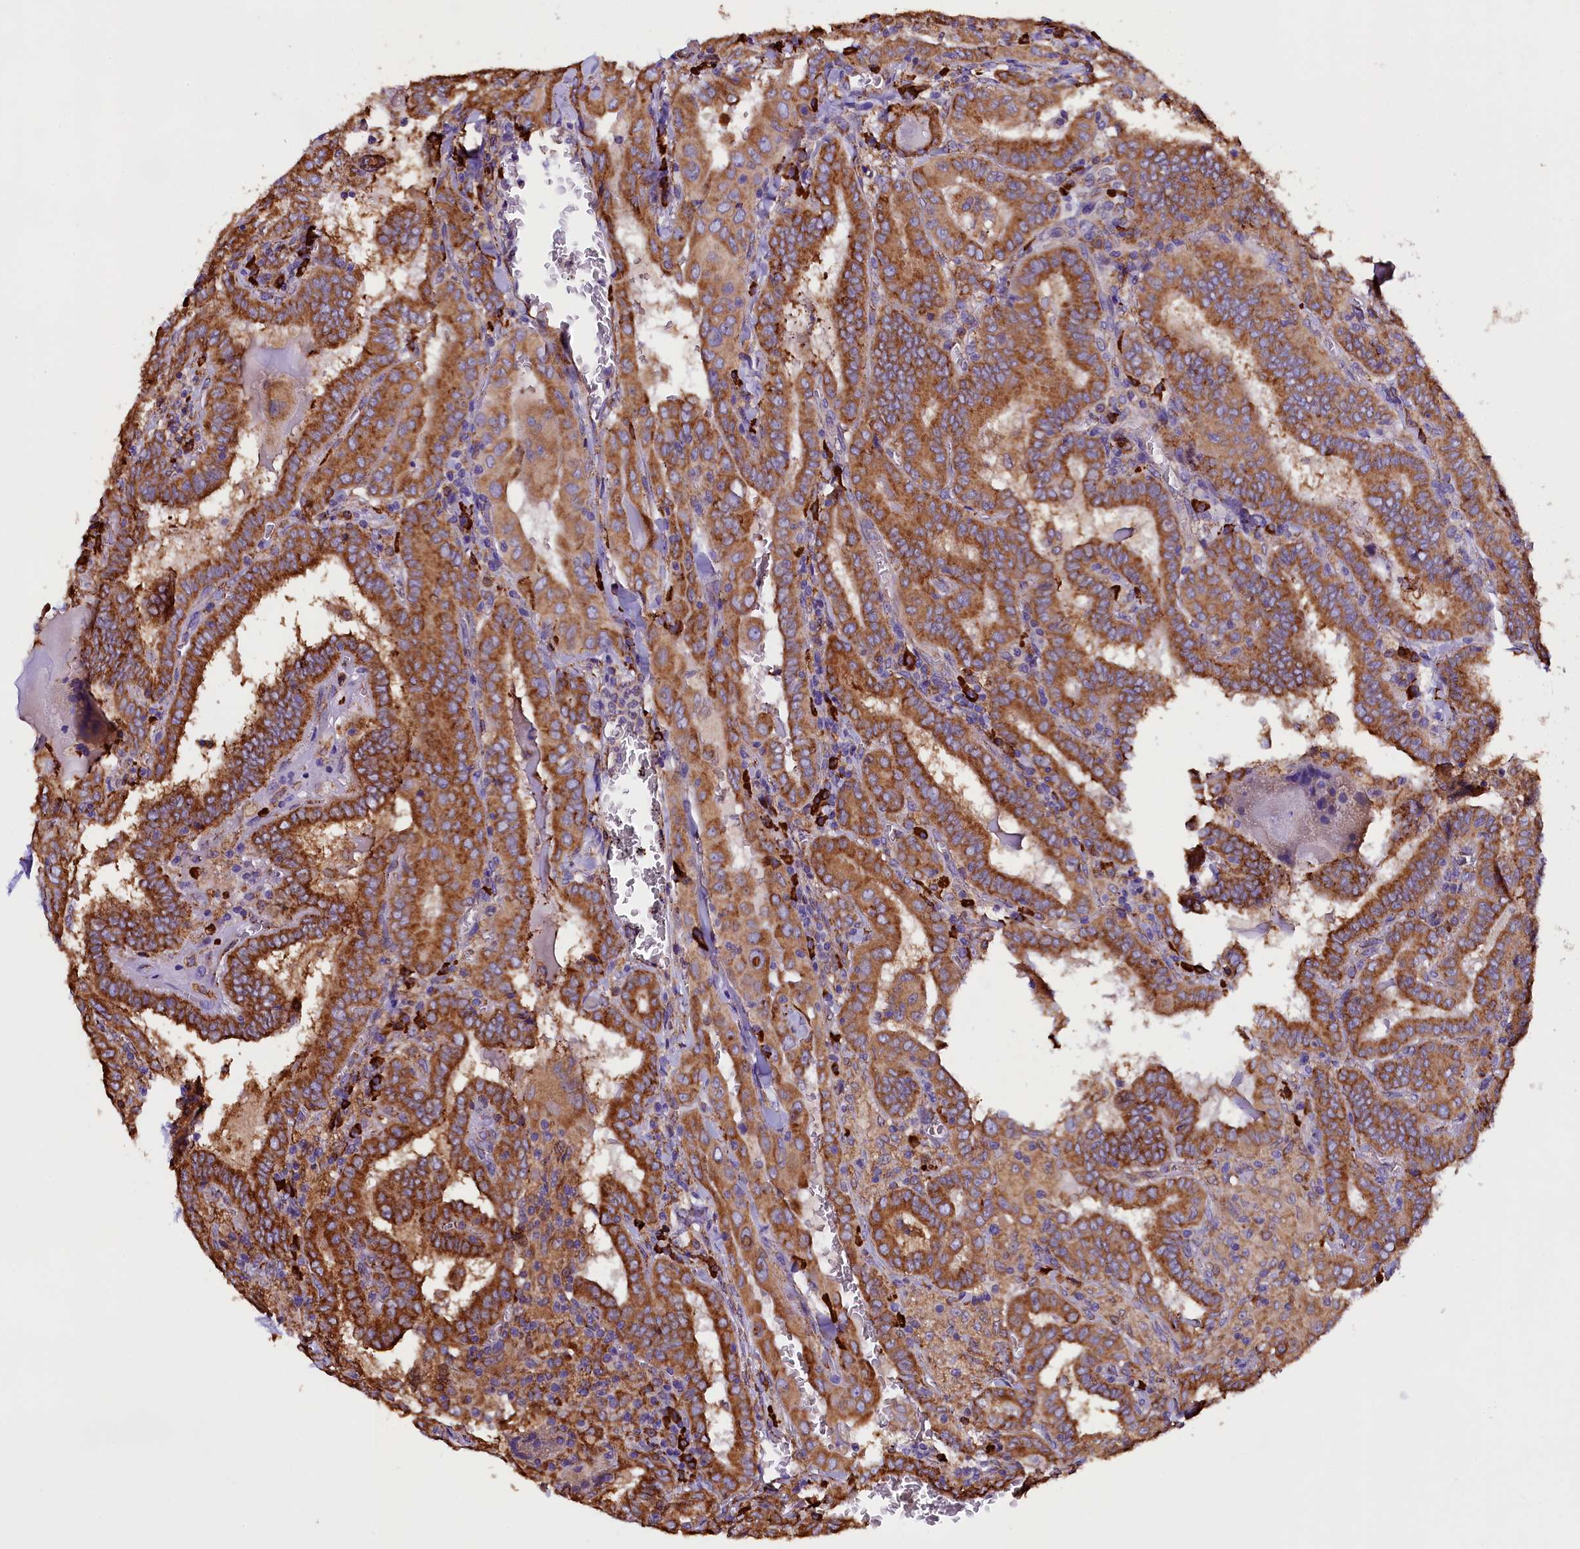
{"staining": {"intensity": "moderate", "quantity": ">75%", "location": "cytoplasmic/membranous"}, "tissue": "thyroid cancer", "cell_type": "Tumor cells", "image_type": "cancer", "snomed": [{"axis": "morphology", "description": "Papillary adenocarcinoma, NOS"}, {"axis": "topography", "description": "Thyroid gland"}], "caption": "Protein expression analysis of thyroid papillary adenocarcinoma demonstrates moderate cytoplasmic/membranous staining in approximately >75% of tumor cells.", "gene": "CAPS2", "patient": {"sex": "female", "age": 72}}